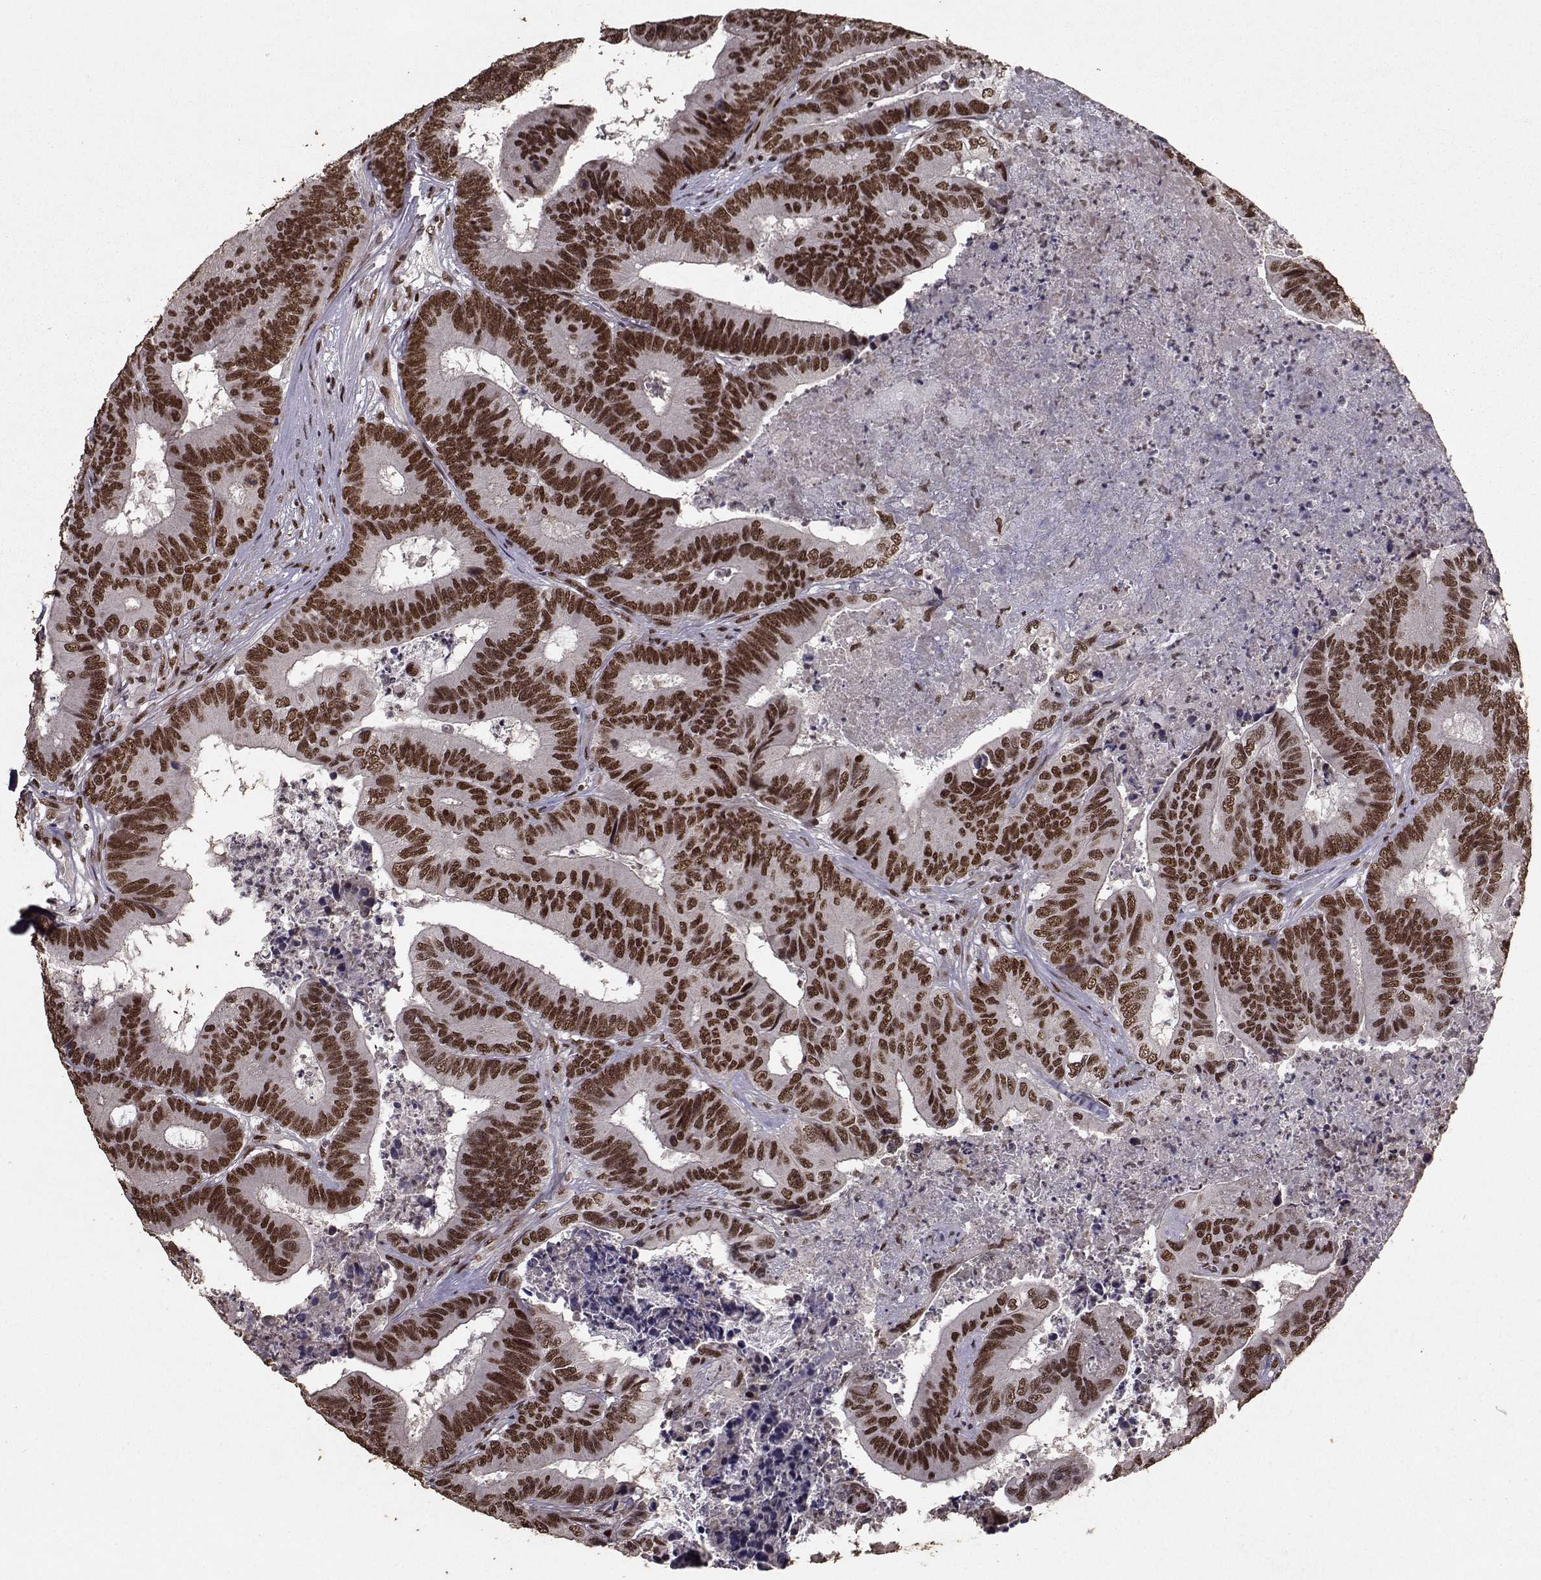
{"staining": {"intensity": "strong", "quantity": ">75%", "location": "nuclear"}, "tissue": "colorectal cancer", "cell_type": "Tumor cells", "image_type": "cancer", "snomed": [{"axis": "morphology", "description": "Adenocarcinoma, NOS"}, {"axis": "topography", "description": "Colon"}], "caption": "Immunohistochemistry histopathology image of colorectal cancer stained for a protein (brown), which exhibits high levels of strong nuclear expression in about >75% of tumor cells.", "gene": "SF1", "patient": {"sex": "male", "age": 84}}